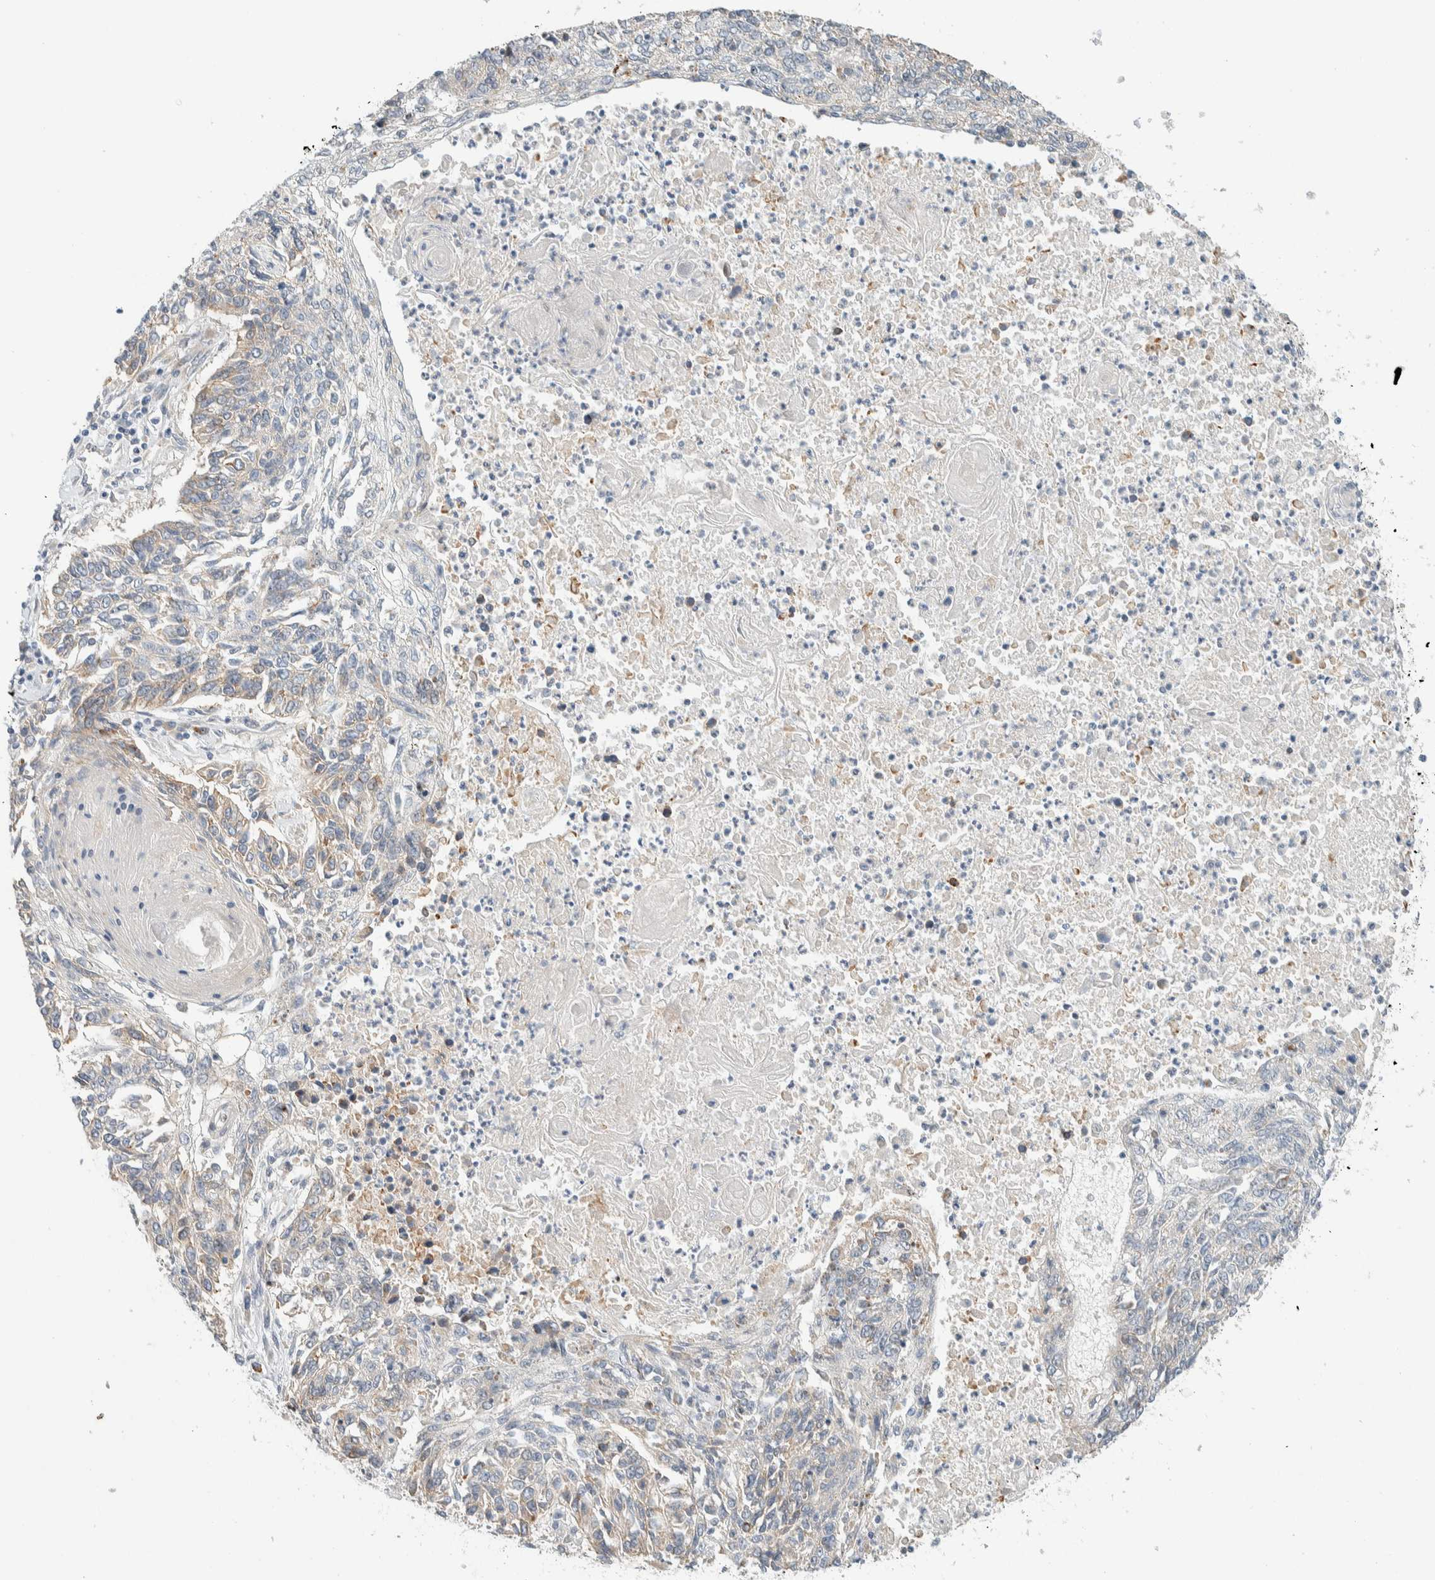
{"staining": {"intensity": "weak", "quantity": "<25%", "location": "cytoplasmic/membranous"}, "tissue": "lung cancer", "cell_type": "Tumor cells", "image_type": "cancer", "snomed": [{"axis": "morphology", "description": "Normal tissue, NOS"}, {"axis": "morphology", "description": "Squamous cell carcinoma, NOS"}, {"axis": "topography", "description": "Cartilage tissue"}, {"axis": "topography", "description": "Bronchus"}, {"axis": "topography", "description": "Lung"}], "caption": "A histopathology image of lung squamous cell carcinoma stained for a protein displays no brown staining in tumor cells. Brightfield microscopy of IHC stained with DAB (brown) and hematoxylin (blue), captured at high magnification.", "gene": "TMEM184B", "patient": {"sex": "female", "age": 49}}